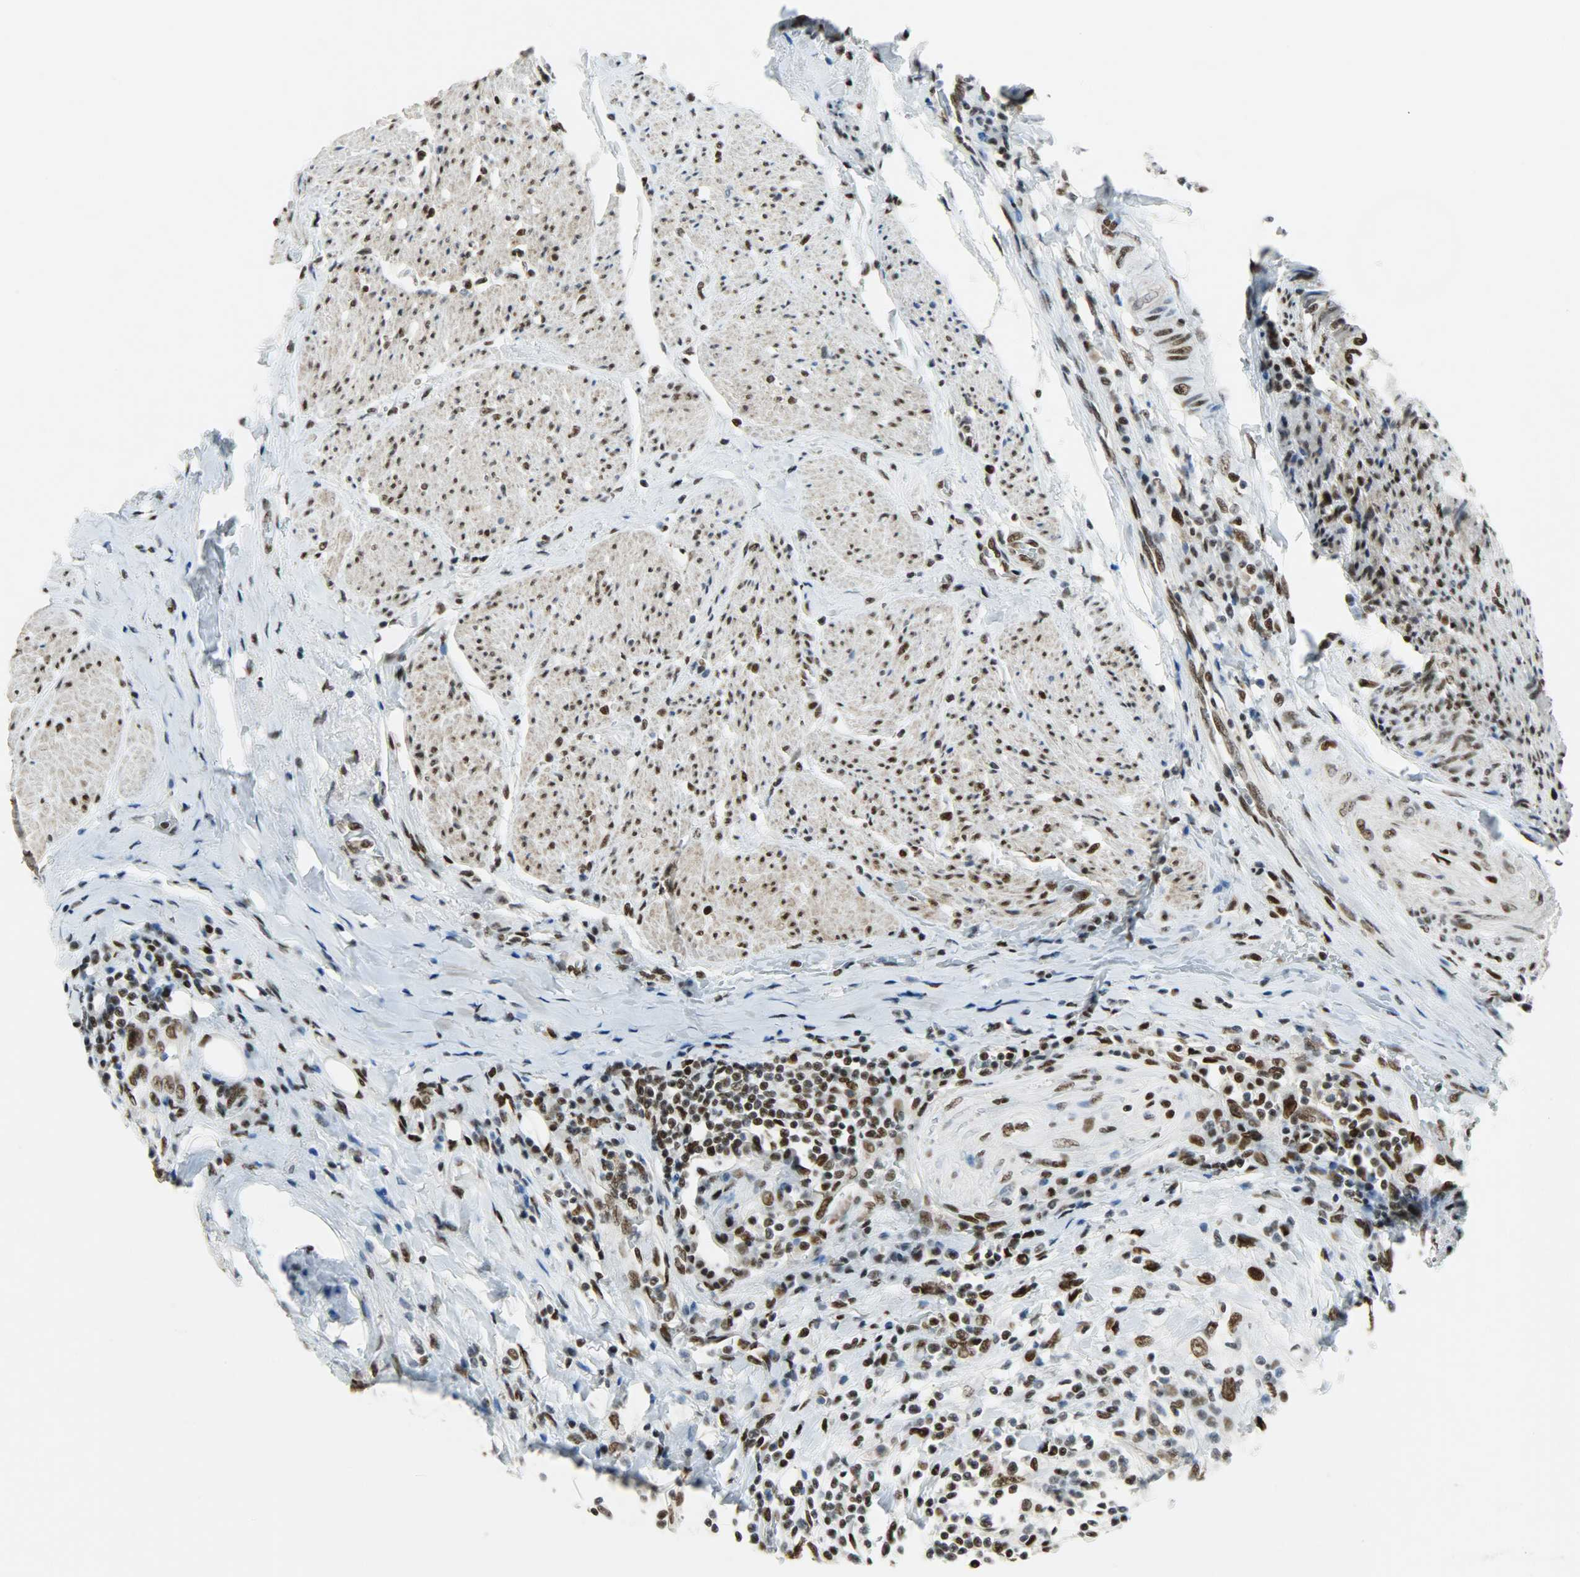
{"staining": {"intensity": "strong", "quantity": ">75%", "location": "nuclear"}, "tissue": "urothelial cancer", "cell_type": "Tumor cells", "image_type": "cancer", "snomed": [{"axis": "morphology", "description": "Urothelial carcinoma, High grade"}, {"axis": "topography", "description": "Urinary bladder"}], "caption": "Immunohistochemical staining of human urothelial cancer displays high levels of strong nuclear protein positivity in approximately >75% of tumor cells. (DAB (3,3'-diaminobenzidine) IHC, brown staining for protein, blue staining for nuclei).", "gene": "SSB", "patient": {"sex": "female", "age": 80}}